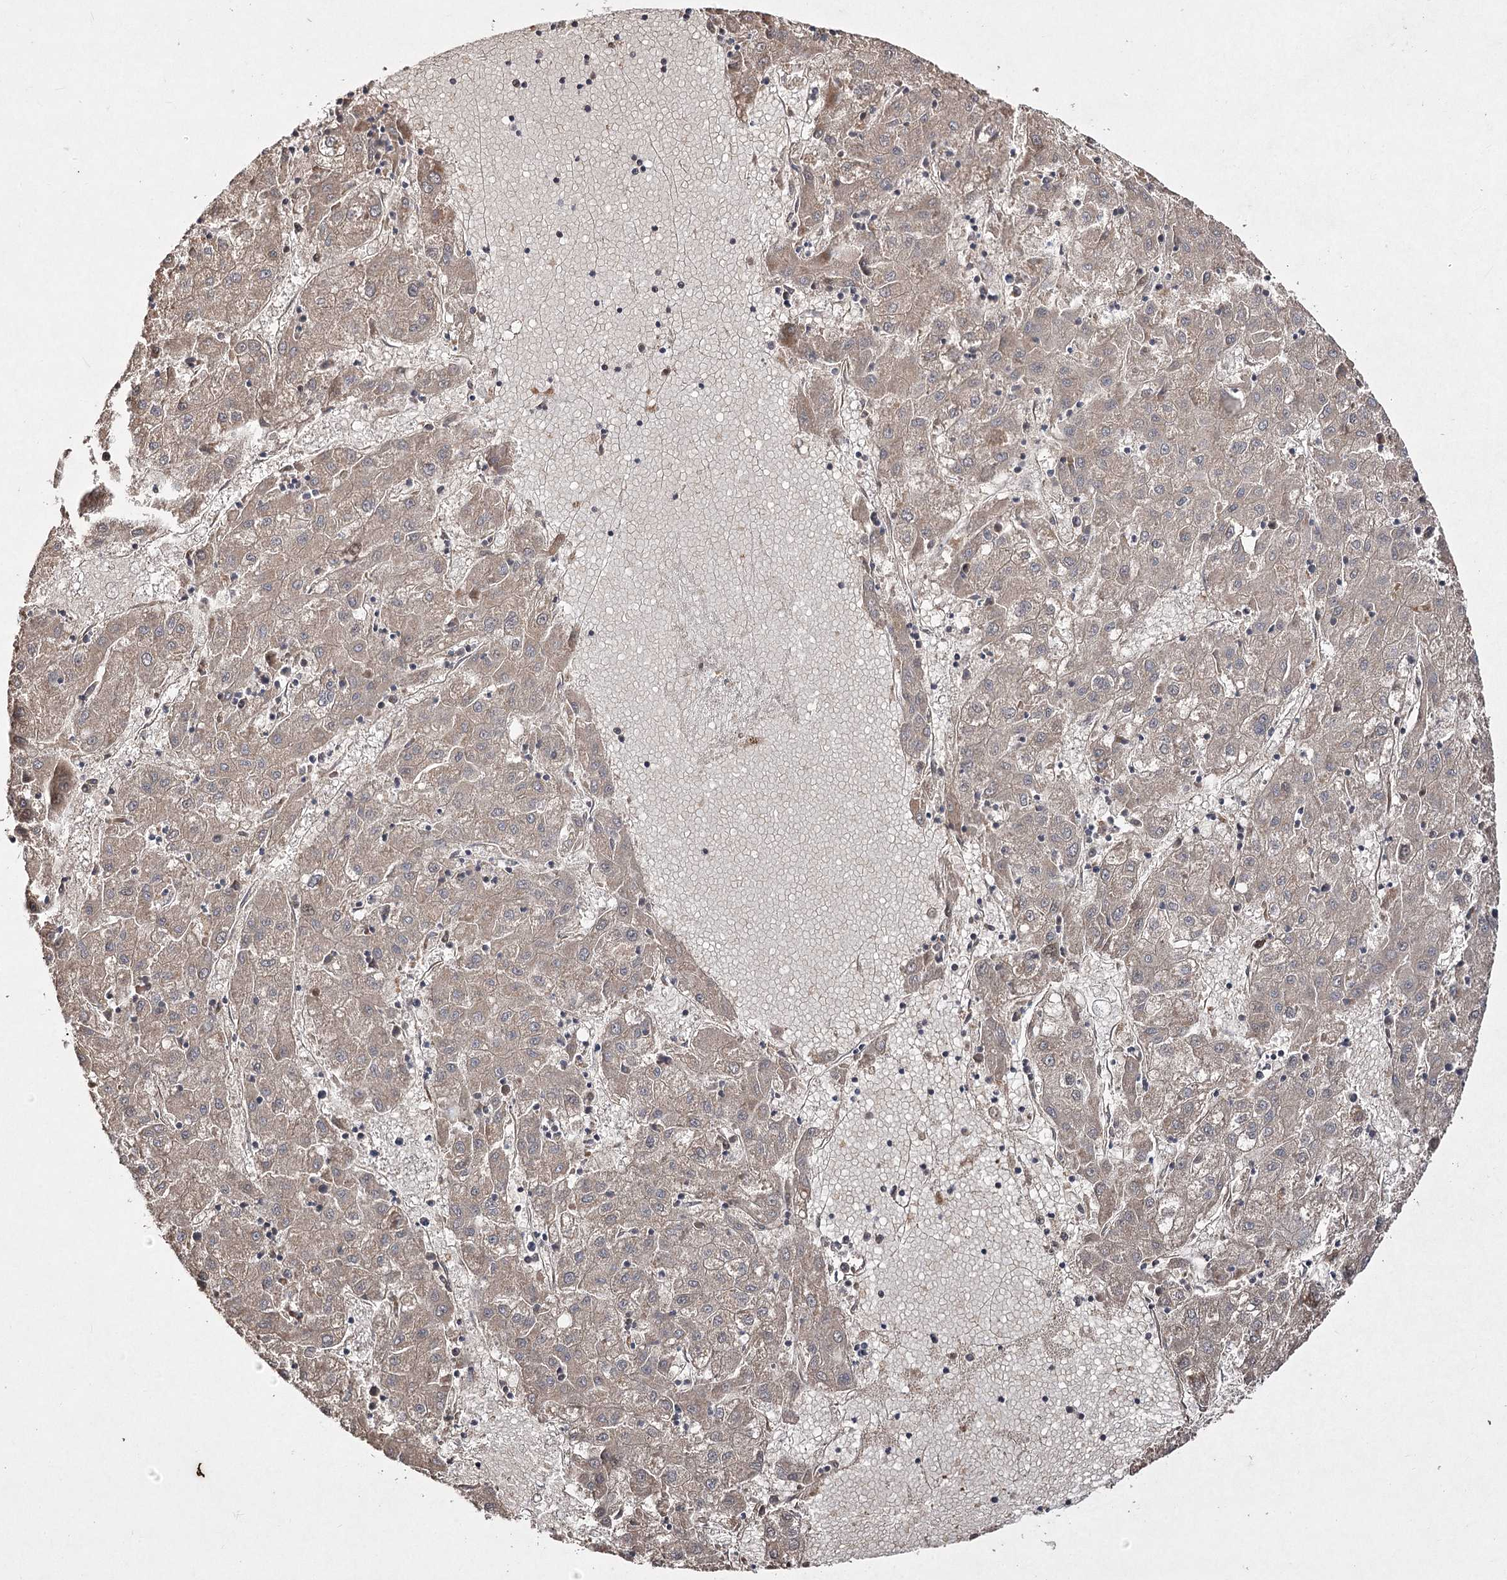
{"staining": {"intensity": "moderate", "quantity": ">75%", "location": "cytoplasmic/membranous"}, "tissue": "liver cancer", "cell_type": "Tumor cells", "image_type": "cancer", "snomed": [{"axis": "morphology", "description": "Carcinoma, Hepatocellular, NOS"}, {"axis": "topography", "description": "Liver"}], "caption": "DAB immunohistochemical staining of hepatocellular carcinoma (liver) displays moderate cytoplasmic/membranous protein positivity in approximately >75% of tumor cells. The staining was performed using DAB, with brown indicating positive protein expression. Nuclei are stained blue with hematoxylin.", "gene": "FANCL", "patient": {"sex": "male", "age": 72}}